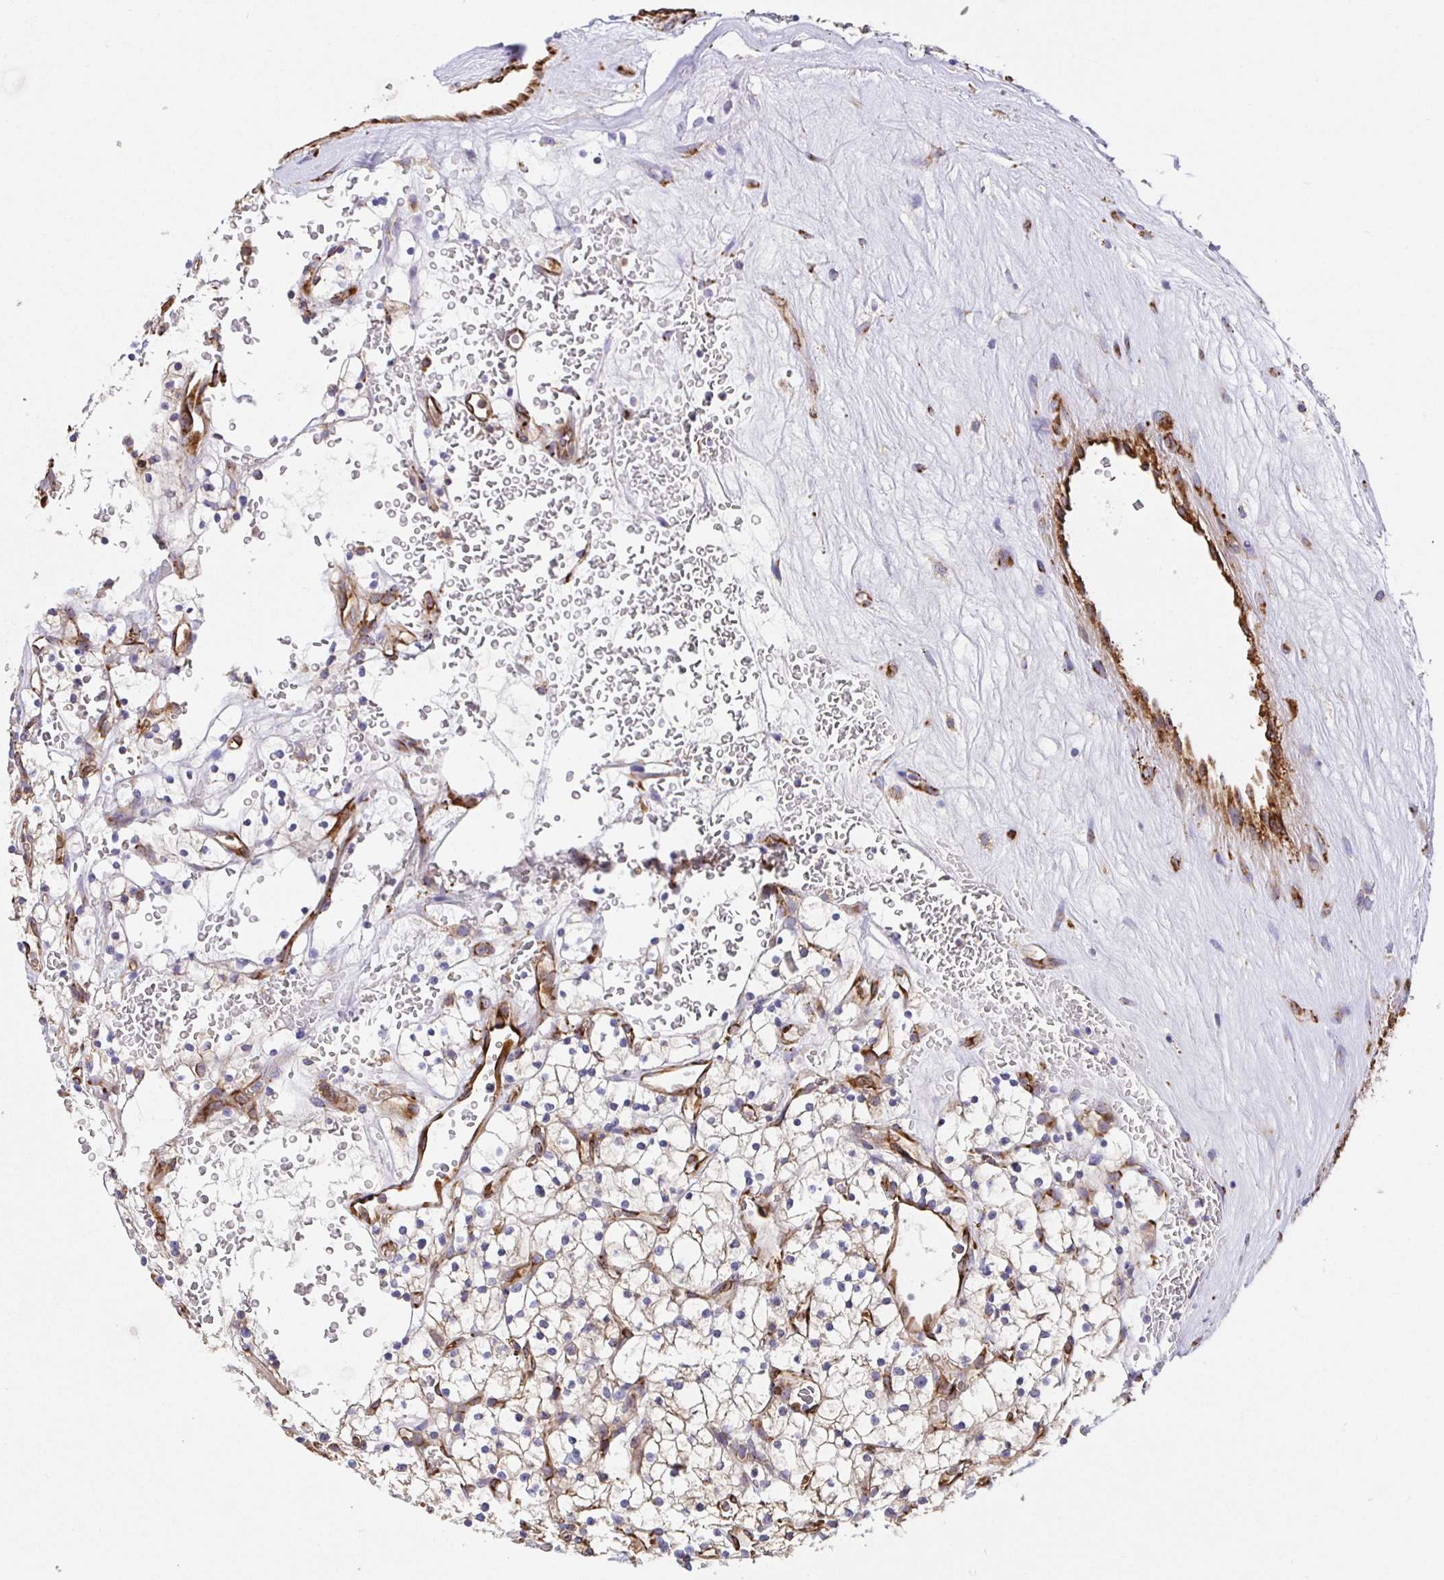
{"staining": {"intensity": "negative", "quantity": "none", "location": "none"}, "tissue": "renal cancer", "cell_type": "Tumor cells", "image_type": "cancer", "snomed": [{"axis": "morphology", "description": "Adenocarcinoma, NOS"}, {"axis": "topography", "description": "Kidney"}], "caption": "DAB immunohistochemical staining of human renal cancer exhibits no significant expression in tumor cells.", "gene": "MAOA", "patient": {"sex": "female", "age": 64}}